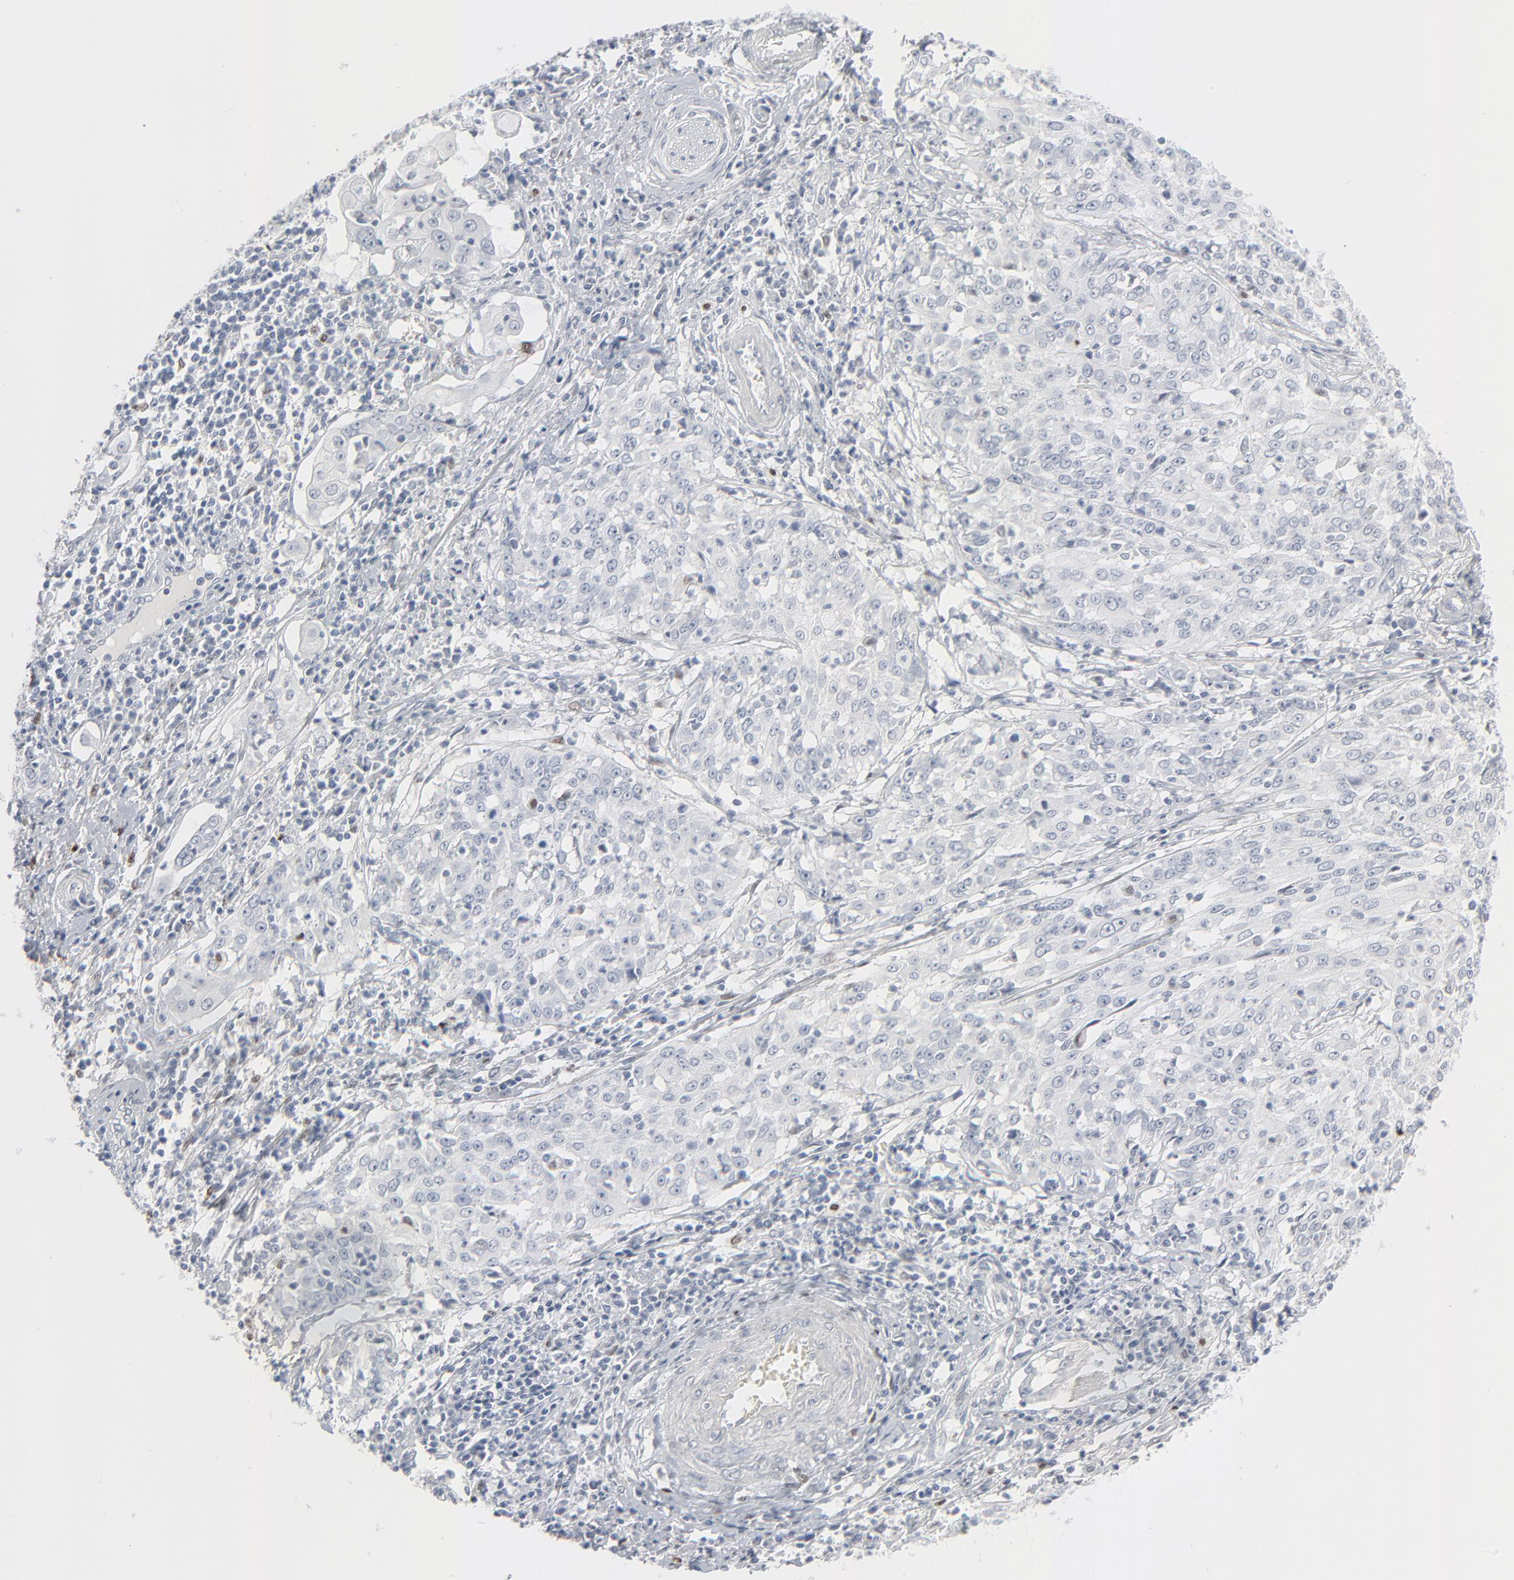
{"staining": {"intensity": "negative", "quantity": "none", "location": "none"}, "tissue": "cervical cancer", "cell_type": "Tumor cells", "image_type": "cancer", "snomed": [{"axis": "morphology", "description": "Squamous cell carcinoma, NOS"}, {"axis": "topography", "description": "Cervix"}], "caption": "A histopathology image of squamous cell carcinoma (cervical) stained for a protein displays no brown staining in tumor cells.", "gene": "MITF", "patient": {"sex": "female", "age": 54}}